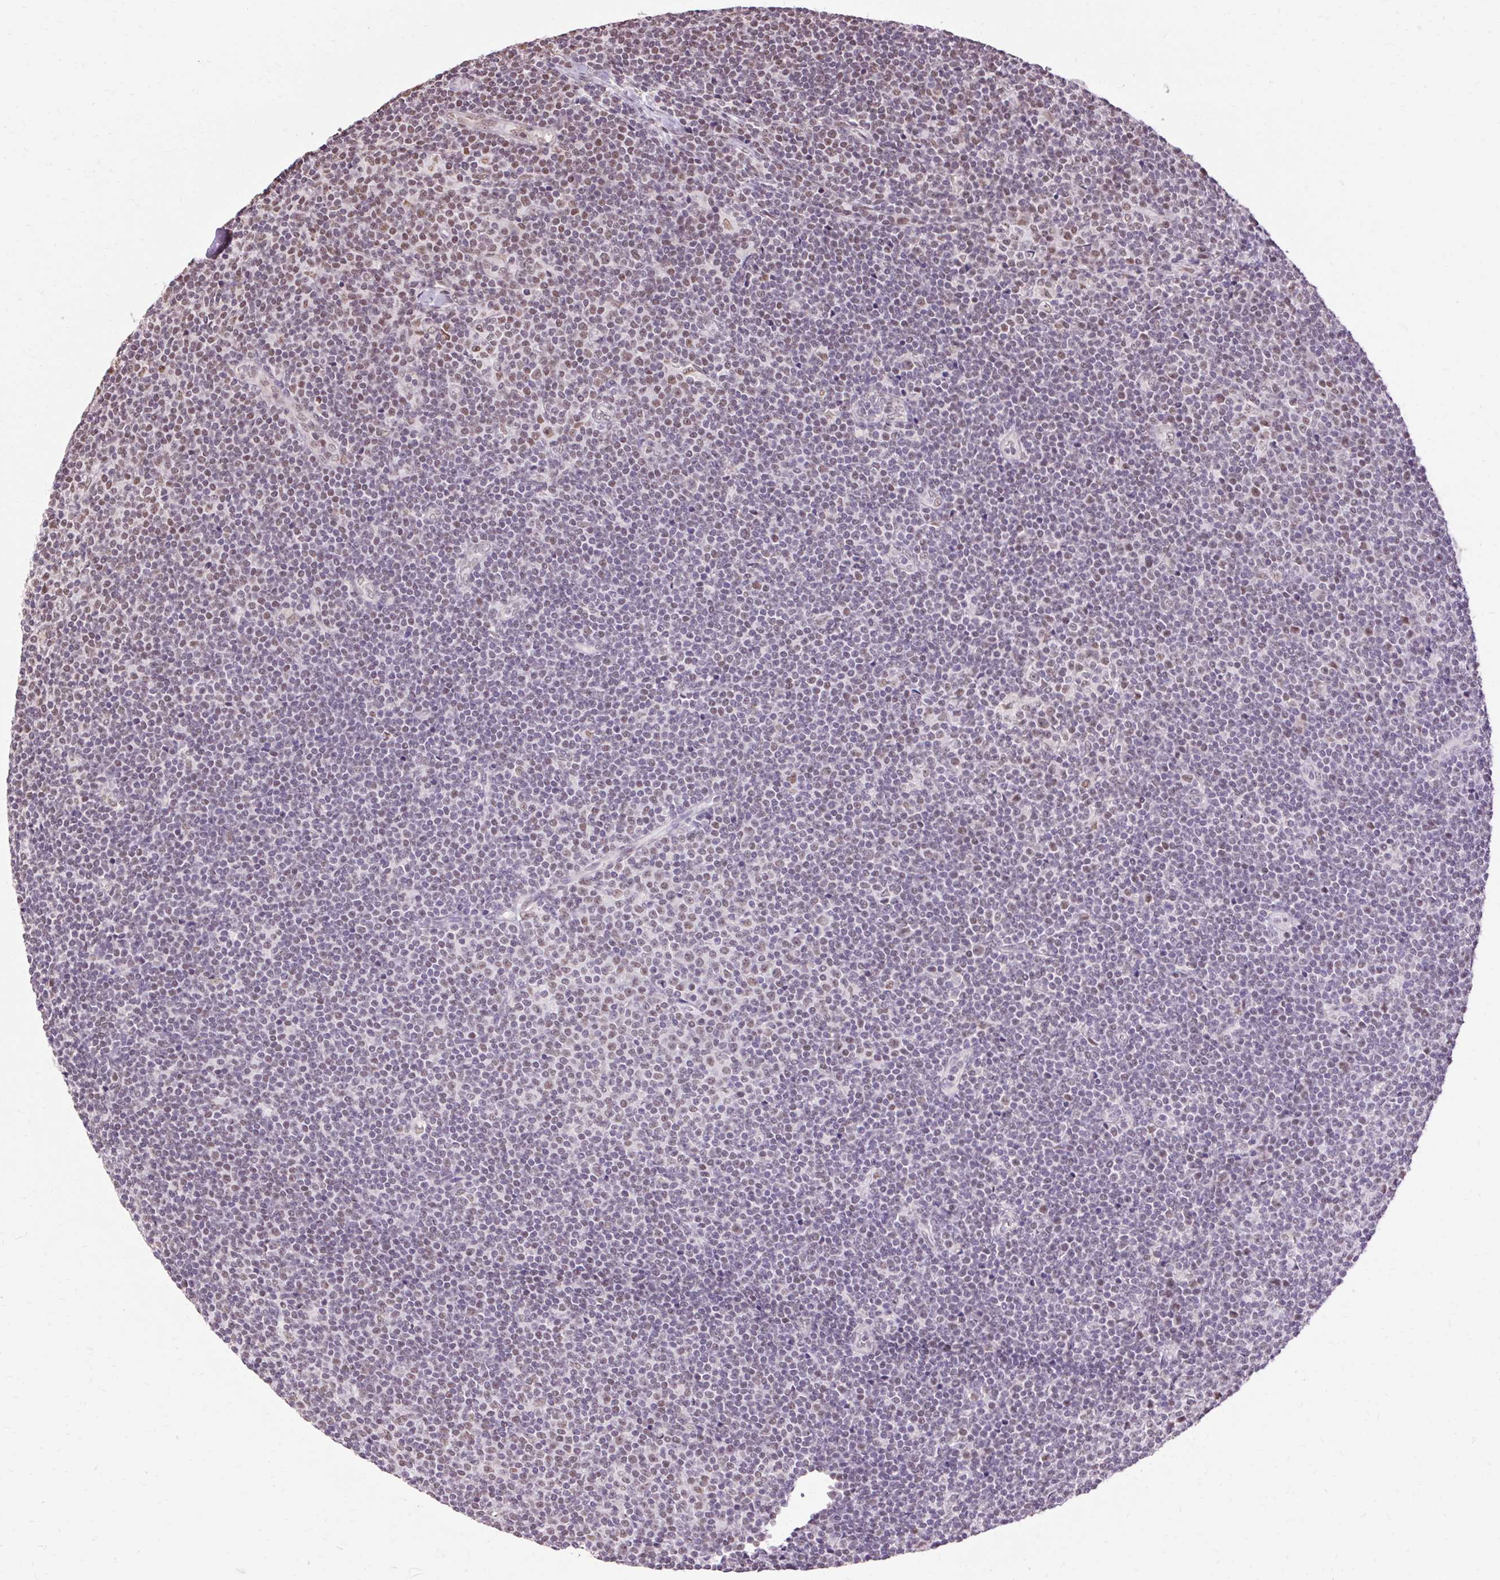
{"staining": {"intensity": "weak", "quantity": "<25%", "location": "nuclear"}, "tissue": "lymphoma", "cell_type": "Tumor cells", "image_type": "cancer", "snomed": [{"axis": "morphology", "description": "Malignant lymphoma, non-Hodgkin's type, Low grade"}, {"axis": "topography", "description": "Lymph node"}], "caption": "Immunohistochemistry of lymphoma reveals no staining in tumor cells.", "gene": "NPIPB12", "patient": {"sex": "male", "age": 48}}